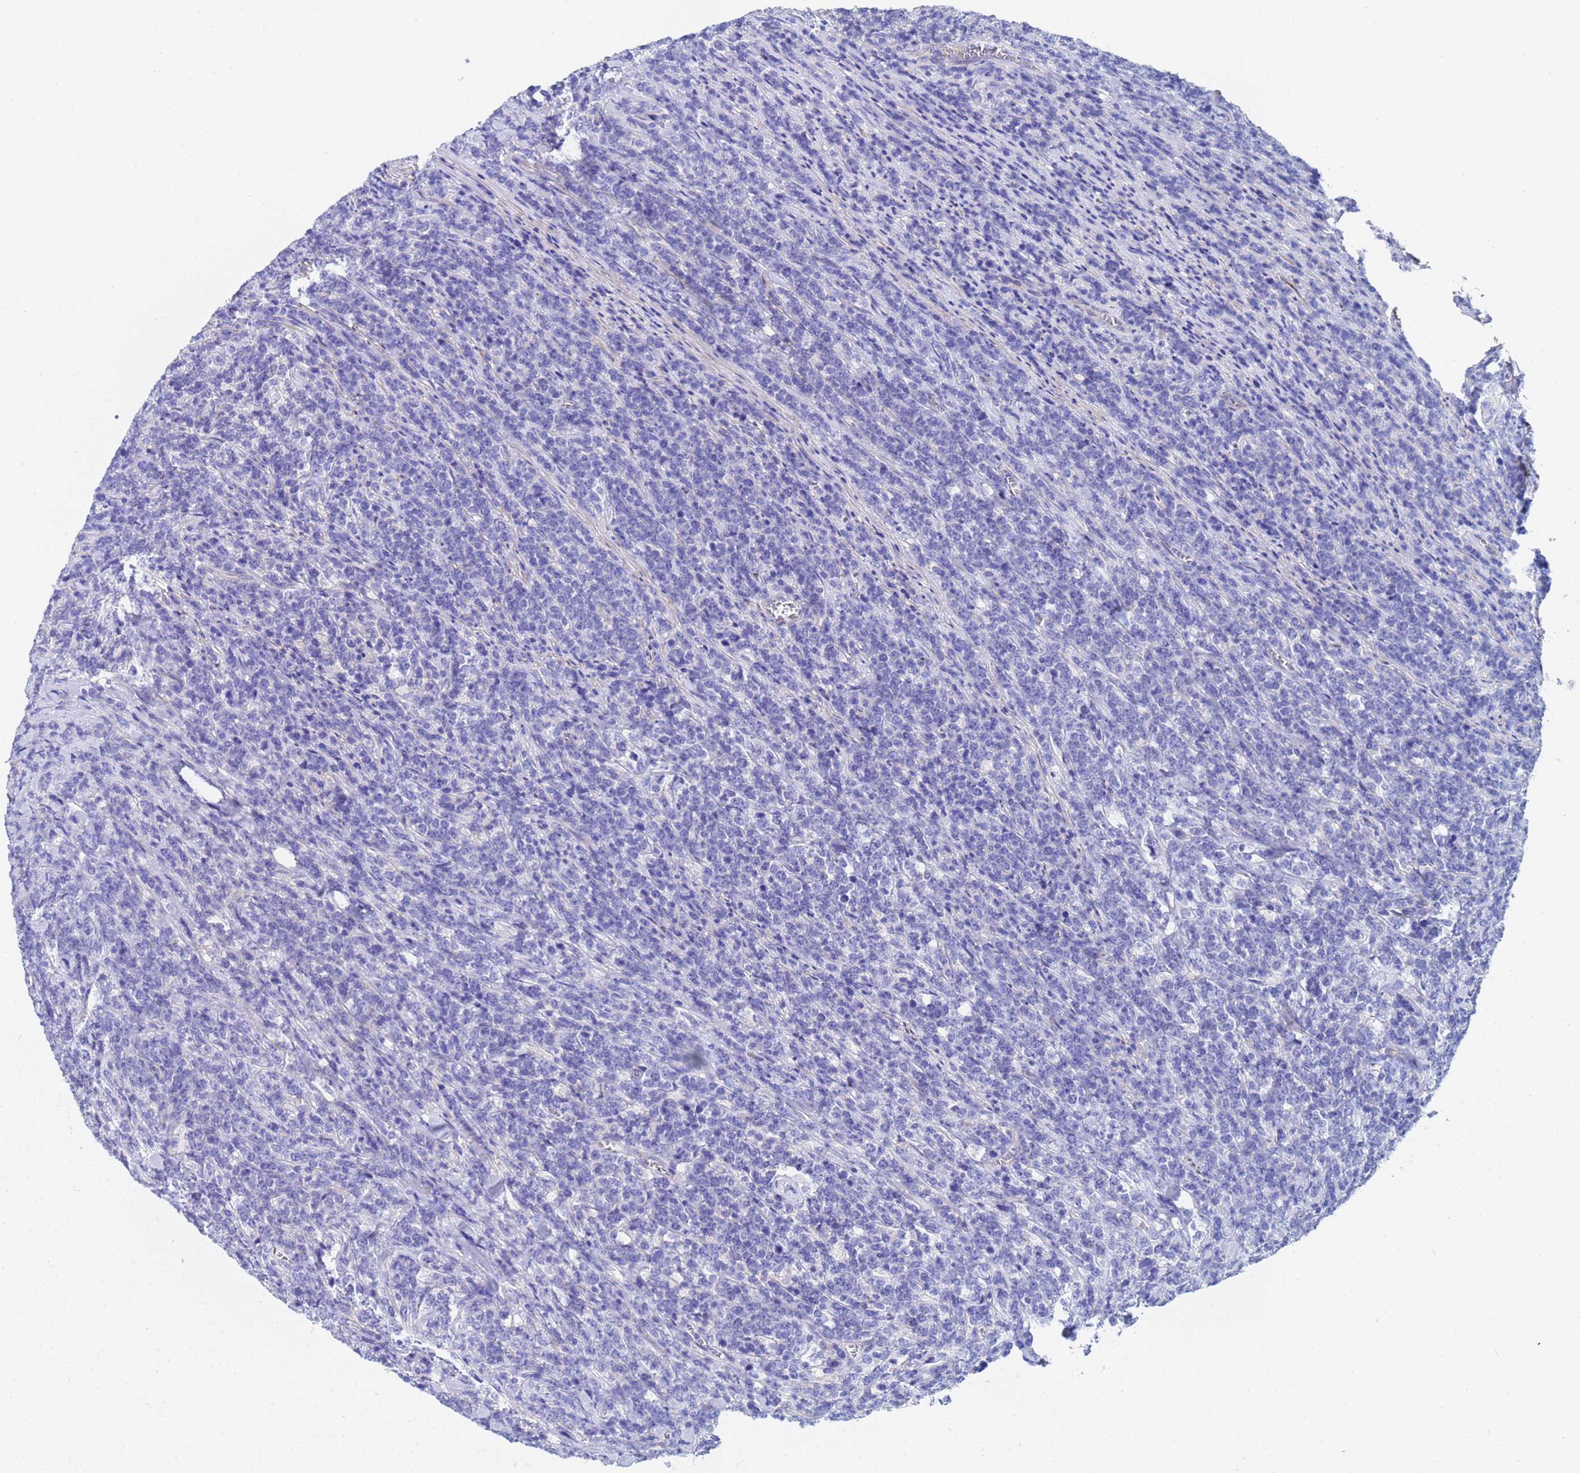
{"staining": {"intensity": "negative", "quantity": "none", "location": "none"}, "tissue": "lymphoma", "cell_type": "Tumor cells", "image_type": "cancer", "snomed": [{"axis": "morphology", "description": "Malignant lymphoma, non-Hodgkin's type, High grade"}, {"axis": "topography", "description": "Small intestine"}], "caption": "Lymphoma stained for a protein using immunohistochemistry (IHC) reveals no expression tumor cells.", "gene": "CST4", "patient": {"sex": "male", "age": 8}}